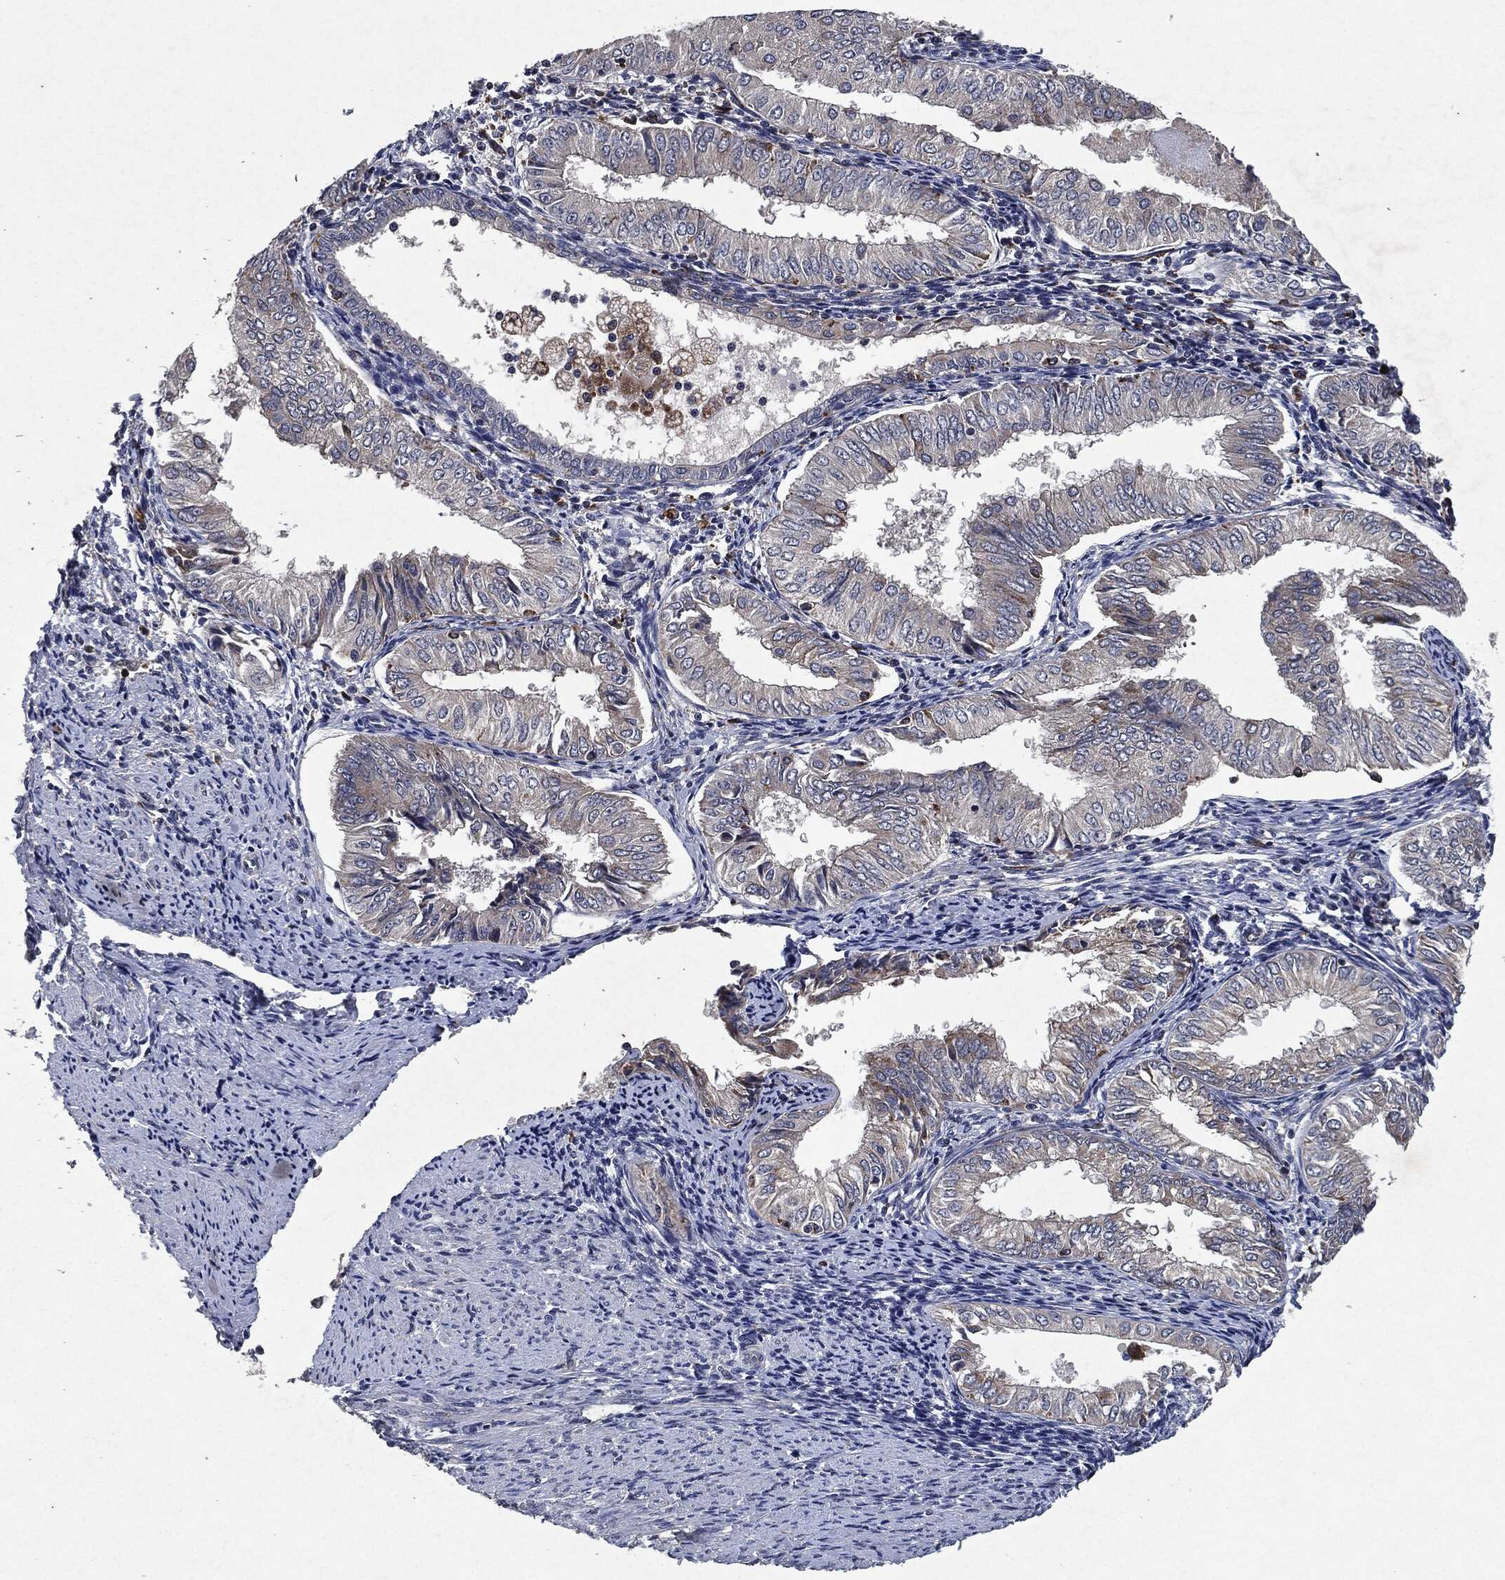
{"staining": {"intensity": "negative", "quantity": "none", "location": "none"}, "tissue": "endometrial cancer", "cell_type": "Tumor cells", "image_type": "cancer", "snomed": [{"axis": "morphology", "description": "Adenocarcinoma, NOS"}, {"axis": "topography", "description": "Endometrium"}], "caption": "Micrograph shows no significant protein positivity in tumor cells of endometrial cancer. The staining was performed using DAB (3,3'-diaminobenzidine) to visualize the protein expression in brown, while the nuclei were stained in blue with hematoxylin (Magnification: 20x).", "gene": "SLC31A2", "patient": {"sex": "female", "age": 53}}